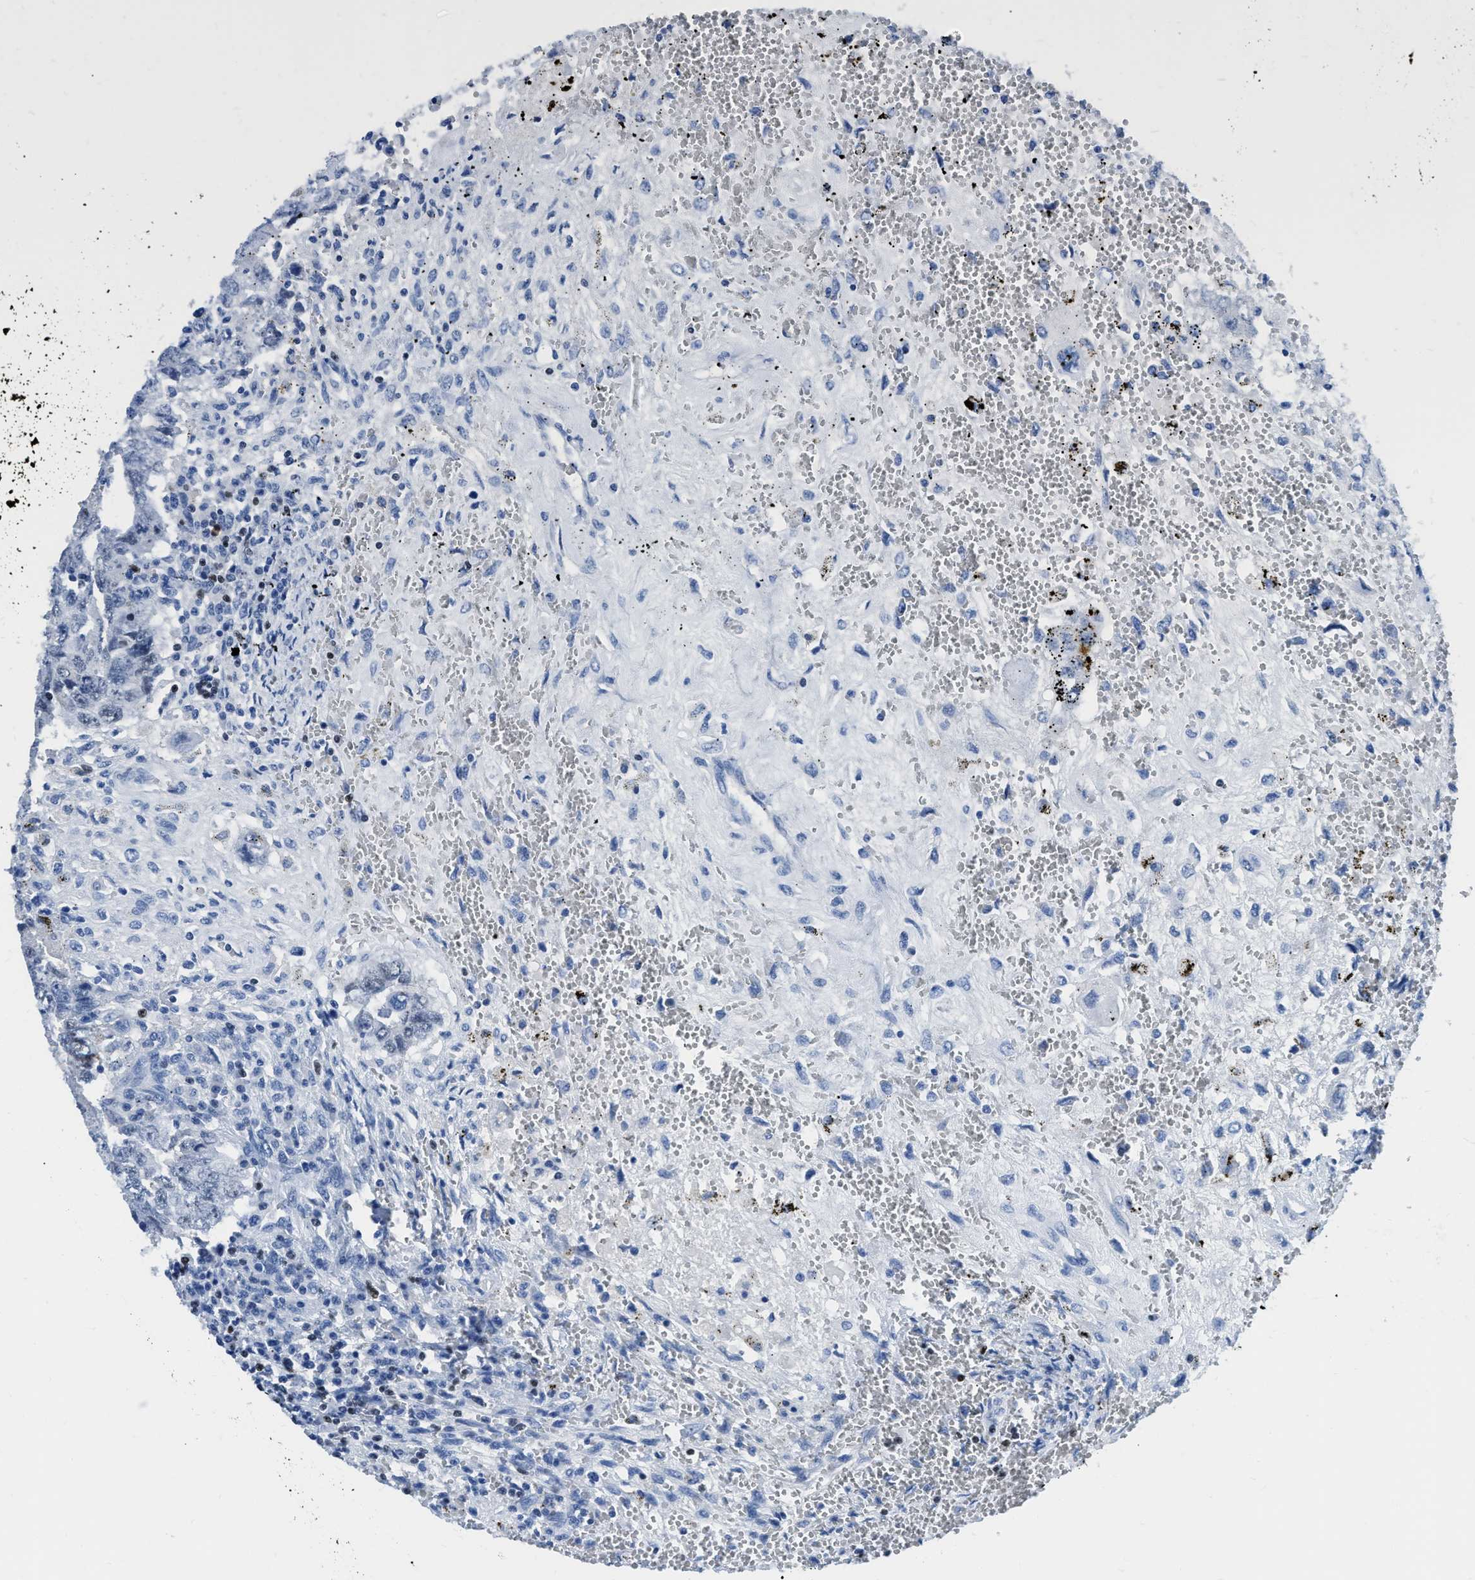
{"staining": {"intensity": "negative", "quantity": "none", "location": "none"}, "tissue": "testis cancer", "cell_type": "Tumor cells", "image_type": "cancer", "snomed": [{"axis": "morphology", "description": "Carcinoma, Embryonal, NOS"}, {"axis": "topography", "description": "Testis"}], "caption": "A photomicrograph of human embryonal carcinoma (testis) is negative for staining in tumor cells.", "gene": "TCF7", "patient": {"sex": "male", "age": 26}}